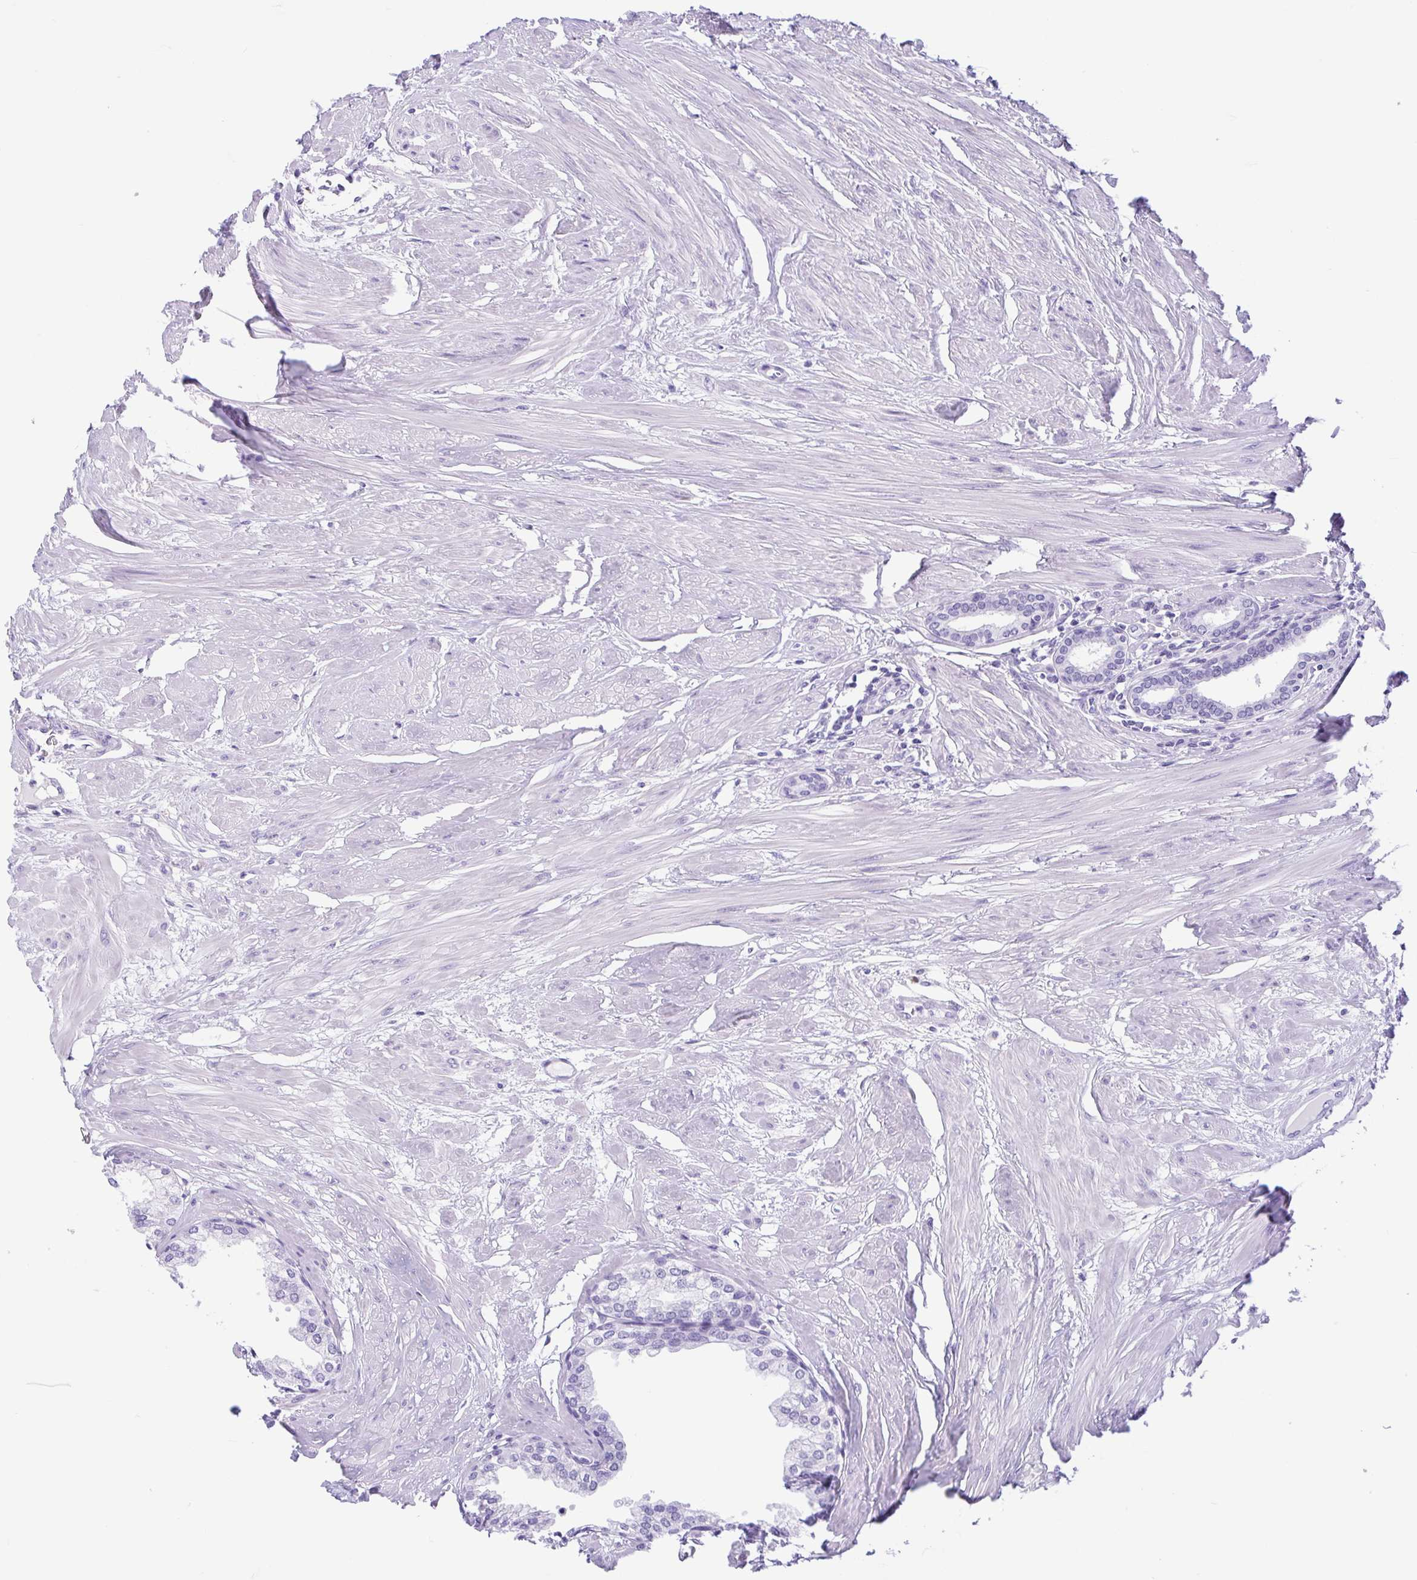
{"staining": {"intensity": "negative", "quantity": "none", "location": "none"}, "tissue": "prostate", "cell_type": "Glandular cells", "image_type": "normal", "snomed": [{"axis": "morphology", "description": "Normal tissue, NOS"}, {"axis": "topography", "description": "Prostate"}, {"axis": "topography", "description": "Peripheral nerve tissue"}], "caption": "High power microscopy micrograph of an IHC photomicrograph of benign prostate, revealing no significant staining in glandular cells.", "gene": "ENSG00000274792", "patient": {"sex": "male", "age": 55}}